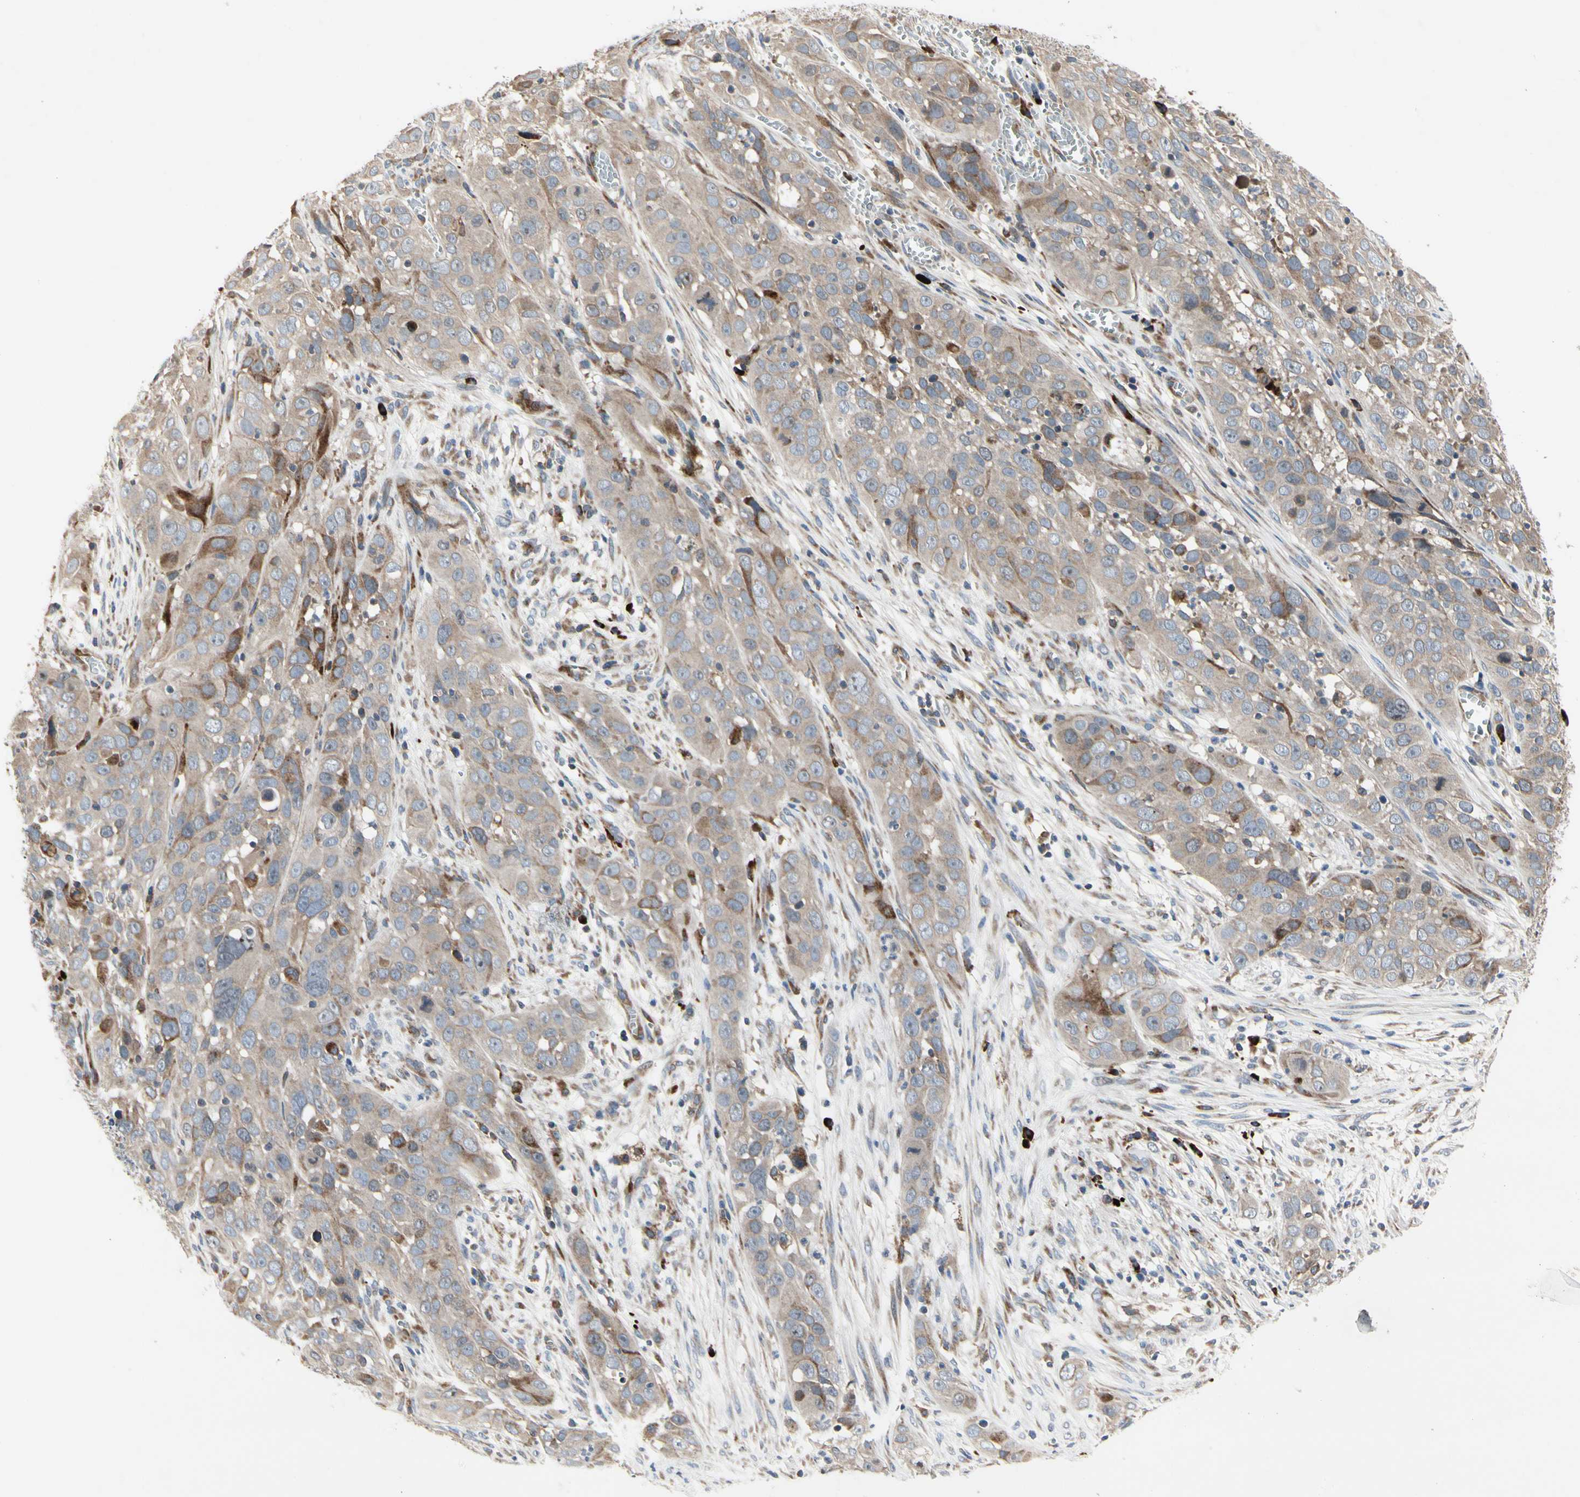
{"staining": {"intensity": "weak", "quantity": ">75%", "location": "cytoplasmic/membranous"}, "tissue": "cervical cancer", "cell_type": "Tumor cells", "image_type": "cancer", "snomed": [{"axis": "morphology", "description": "Squamous cell carcinoma, NOS"}, {"axis": "topography", "description": "Cervix"}], "caption": "Protein expression analysis of human cervical cancer (squamous cell carcinoma) reveals weak cytoplasmic/membranous positivity in approximately >75% of tumor cells. The protein is stained brown, and the nuclei are stained in blue (DAB (3,3'-diaminobenzidine) IHC with brightfield microscopy, high magnification).", "gene": "MMEL1", "patient": {"sex": "female", "age": 32}}